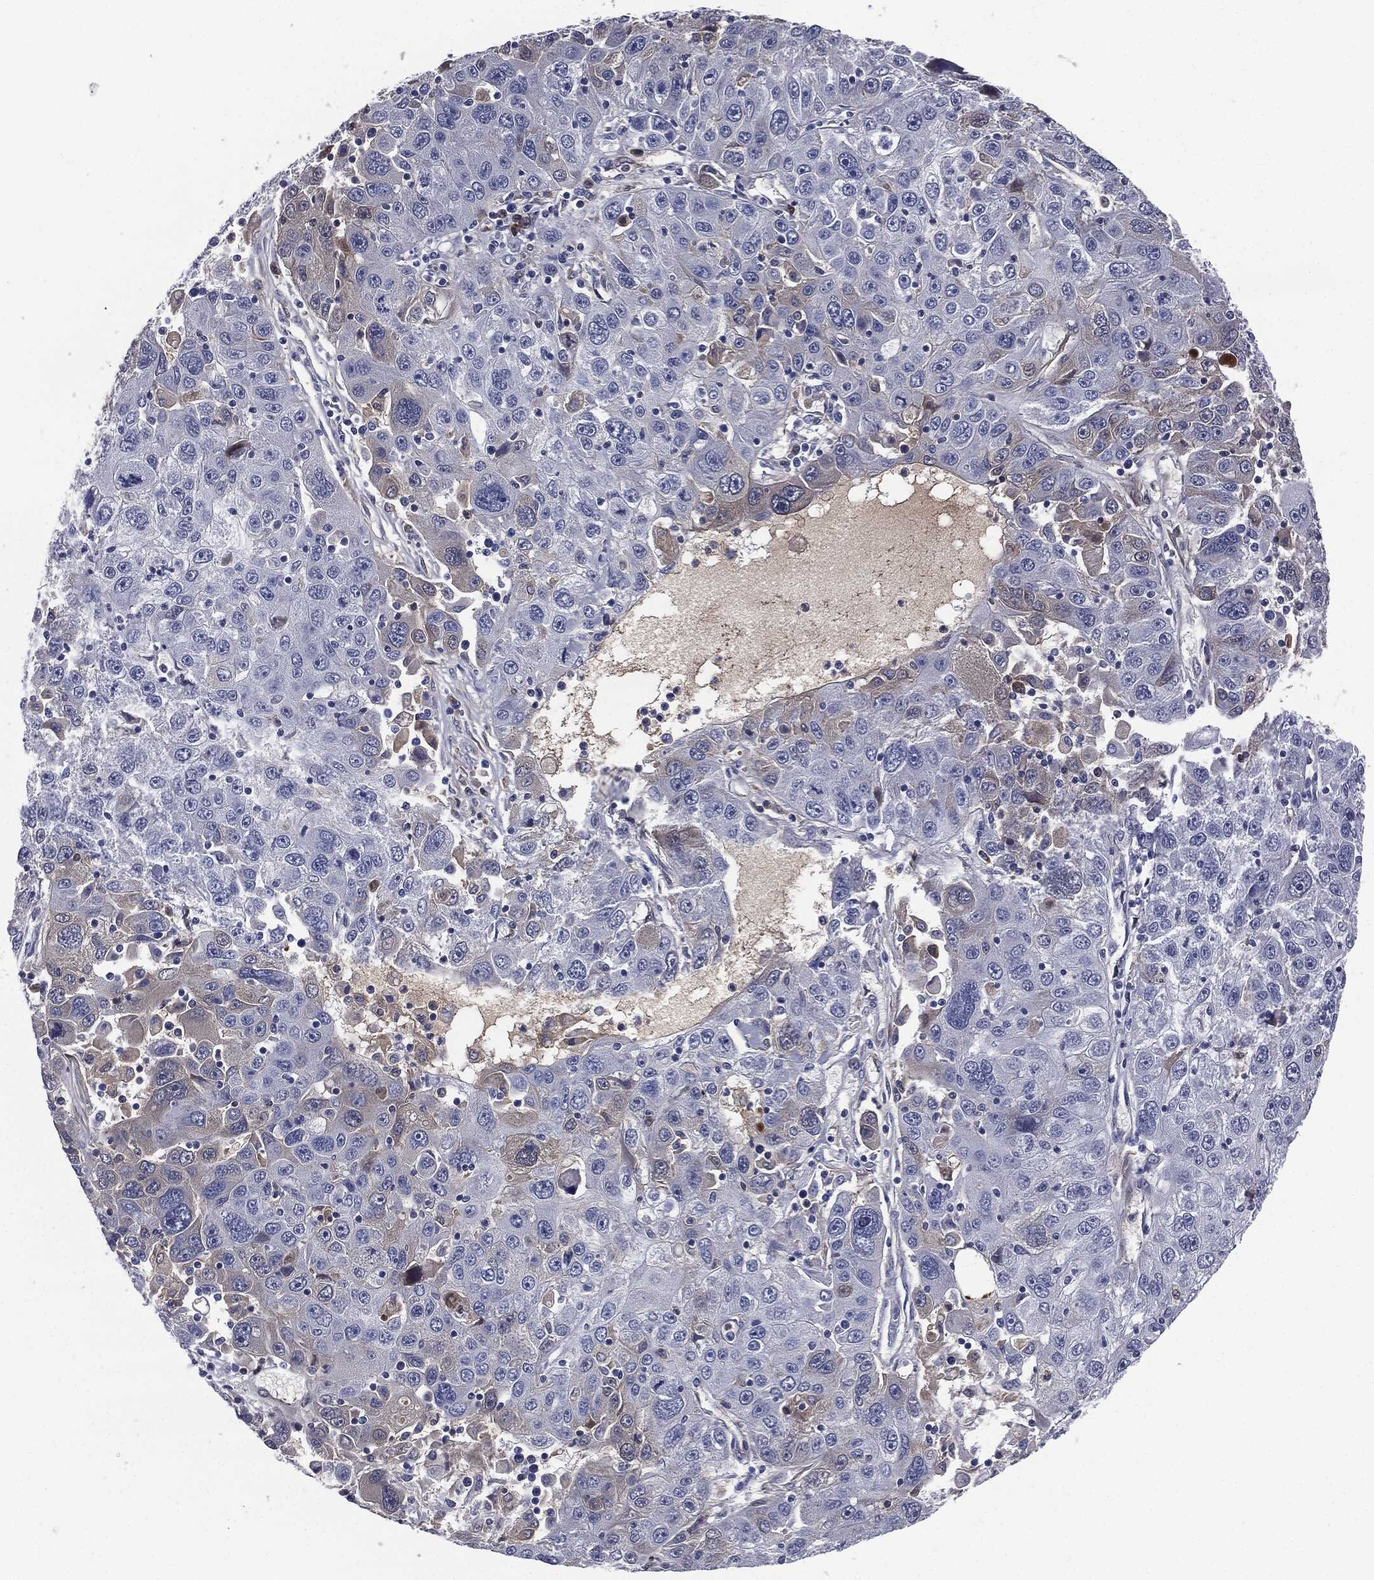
{"staining": {"intensity": "negative", "quantity": "none", "location": "none"}, "tissue": "stomach cancer", "cell_type": "Tumor cells", "image_type": "cancer", "snomed": [{"axis": "morphology", "description": "Adenocarcinoma, NOS"}, {"axis": "topography", "description": "Stomach"}], "caption": "Micrograph shows no significant protein staining in tumor cells of stomach cancer.", "gene": "SIGLEC7", "patient": {"sex": "male", "age": 56}}